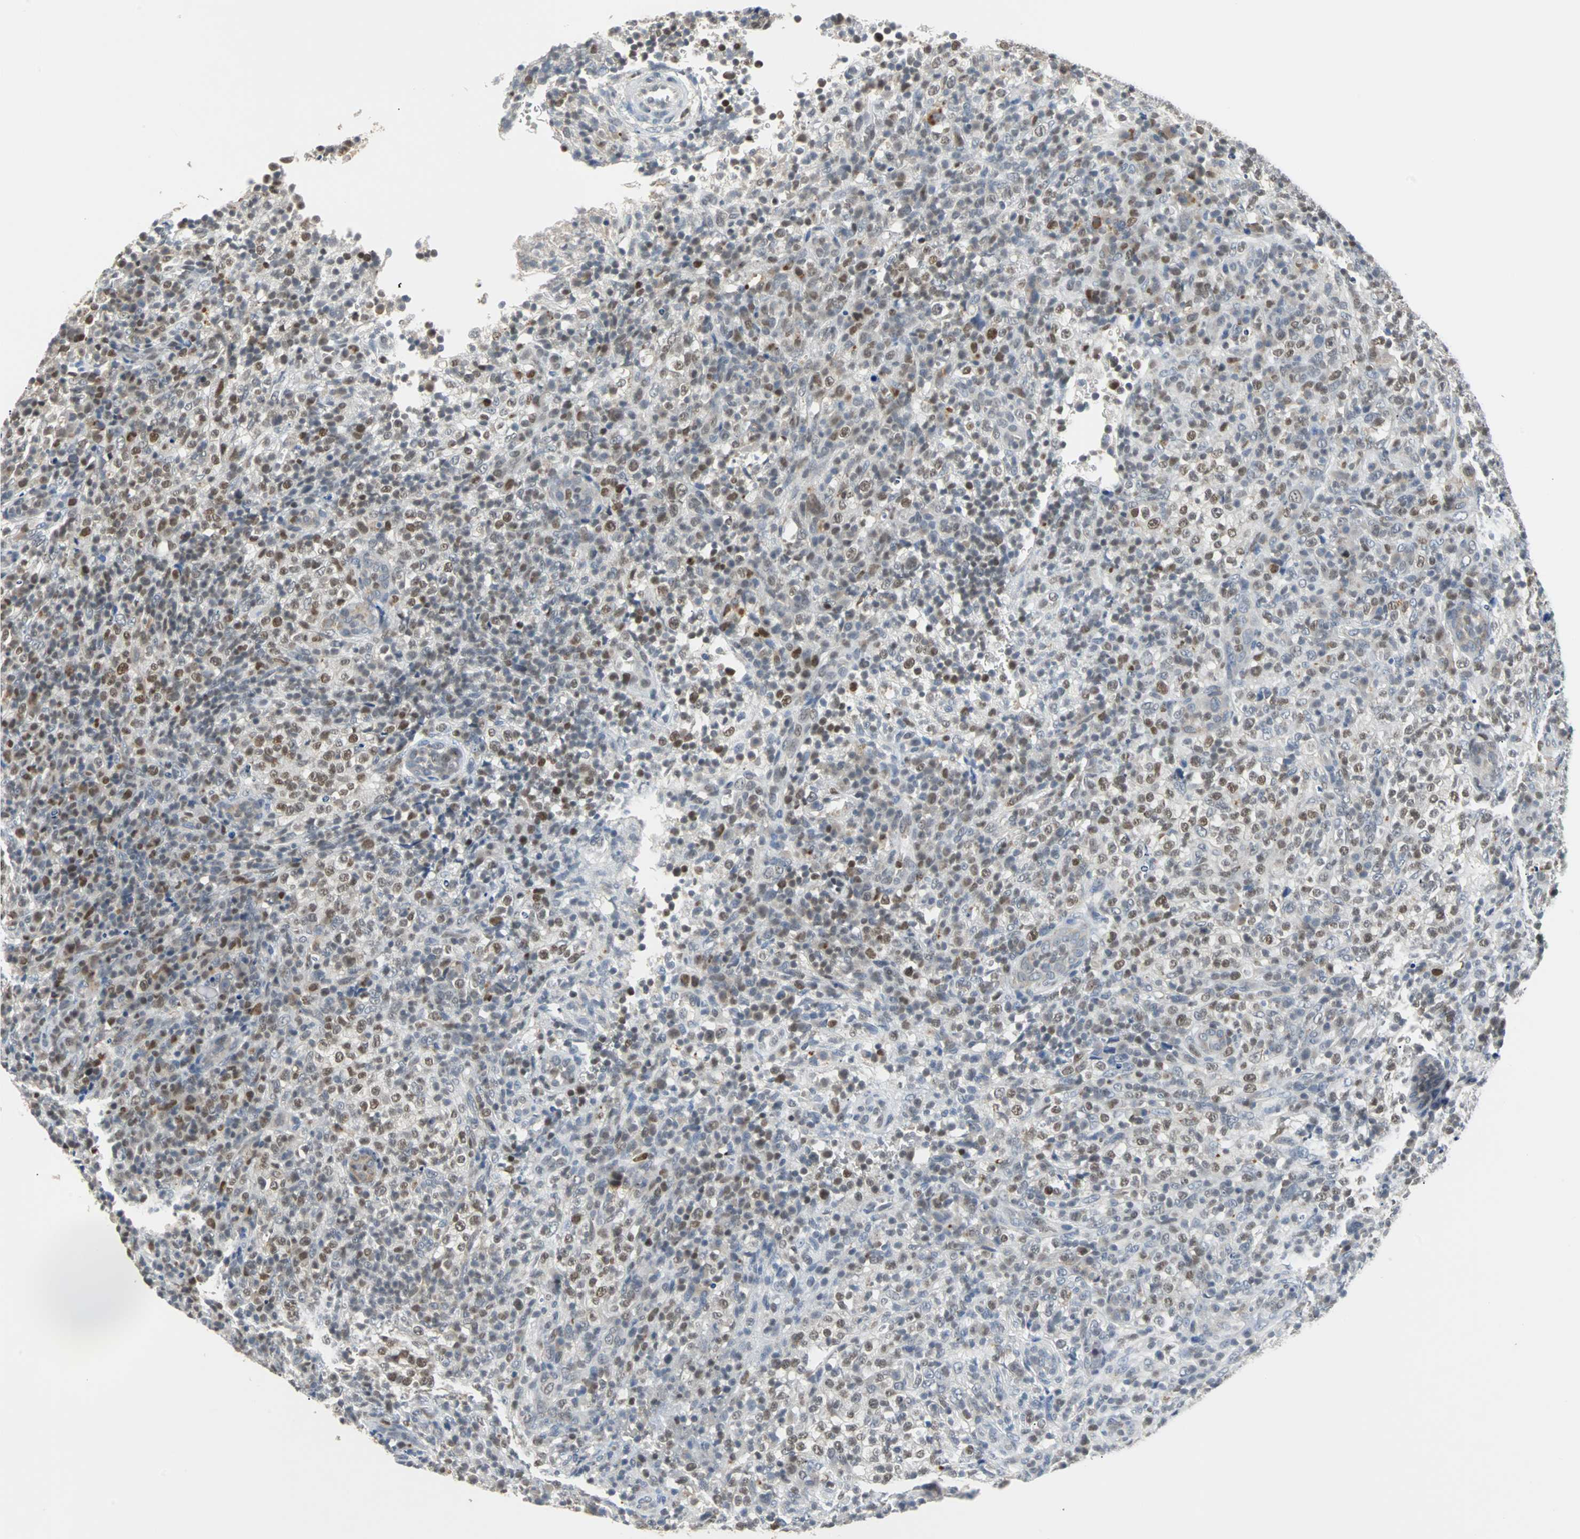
{"staining": {"intensity": "moderate", "quantity": "25%-75%", "location": "nuclear"}, "tissue": "lymphoma", "cell_type": "Tumor cells", "image_type": "cancer", "snomed": [{"axis": "morphology", "description": "Malignant lymphoma, non-Hodgkin's type, High grade"}, {"axis": "topography", "description": "Lymph node"}], "caption": "IHC (DAB (3,3'-diaminobenzidine)) staining of high-grade malignant lymphoma, non-Hodgkin's type displays moderate nuclear protein staining in about 25%-75% of tumor cells. (brown staining indicates protein expression, while blue staining denotes nuclei).", "gene": "HLX", "patient": {"sex": "female", "age": 76}}